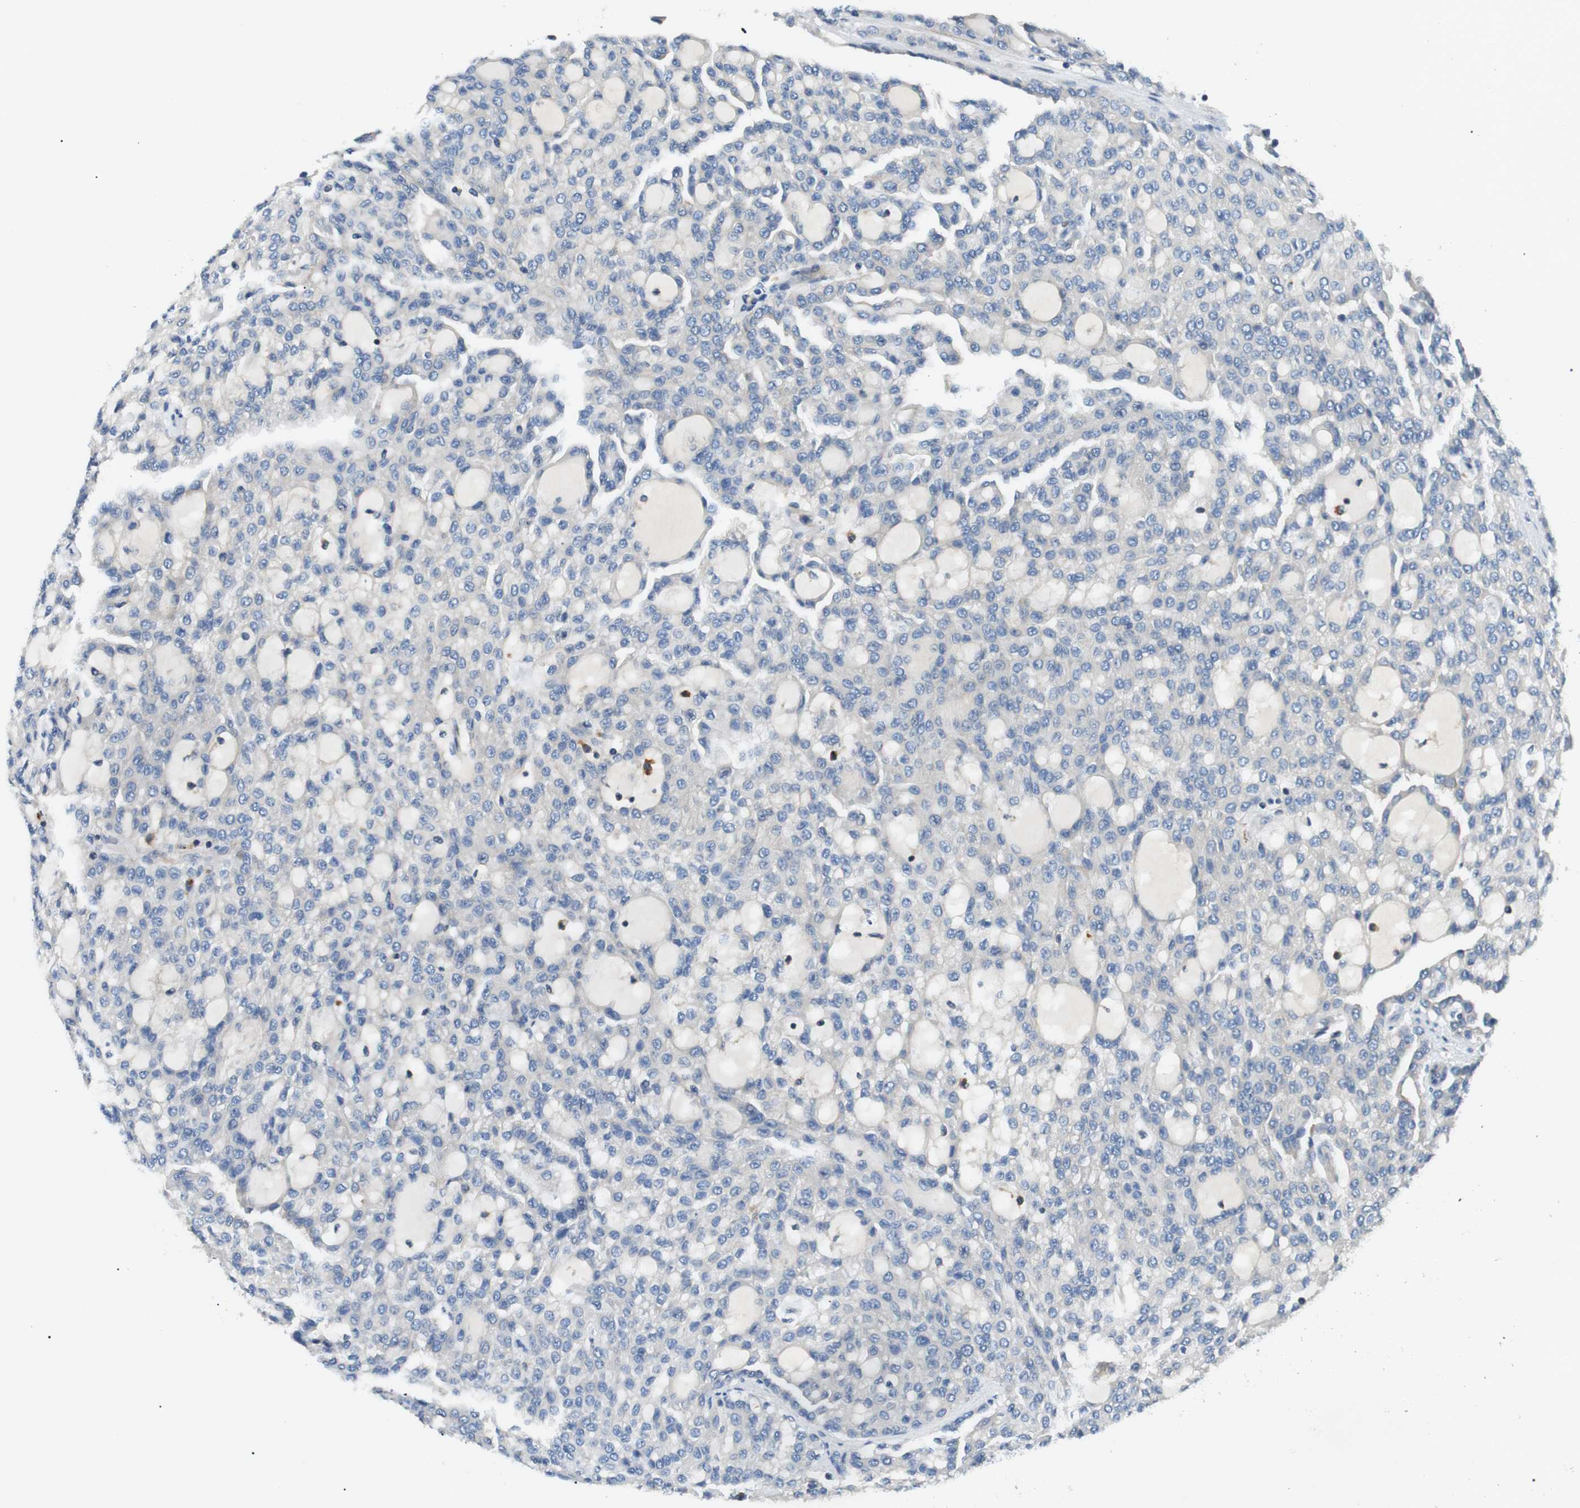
{"staining": {"intensity": "negative", "quantity": "none", "location": "none"}, "tissue": "renal cancer", "cell_type": "Tumor cells", "image_type": "cancer", "snomed": [{"axis": "morphology", "description": "Adenocarcinoma, NOS"}, {"axis": "topography", "description": "Kidney"}], "caption": "Renal cancer stained for a protein using immunohistochemistry (IHC) demonstrates no positivity tumor cells.", "gene": "DIPK1A", "patient": {"sex": "male", "age": 63}}